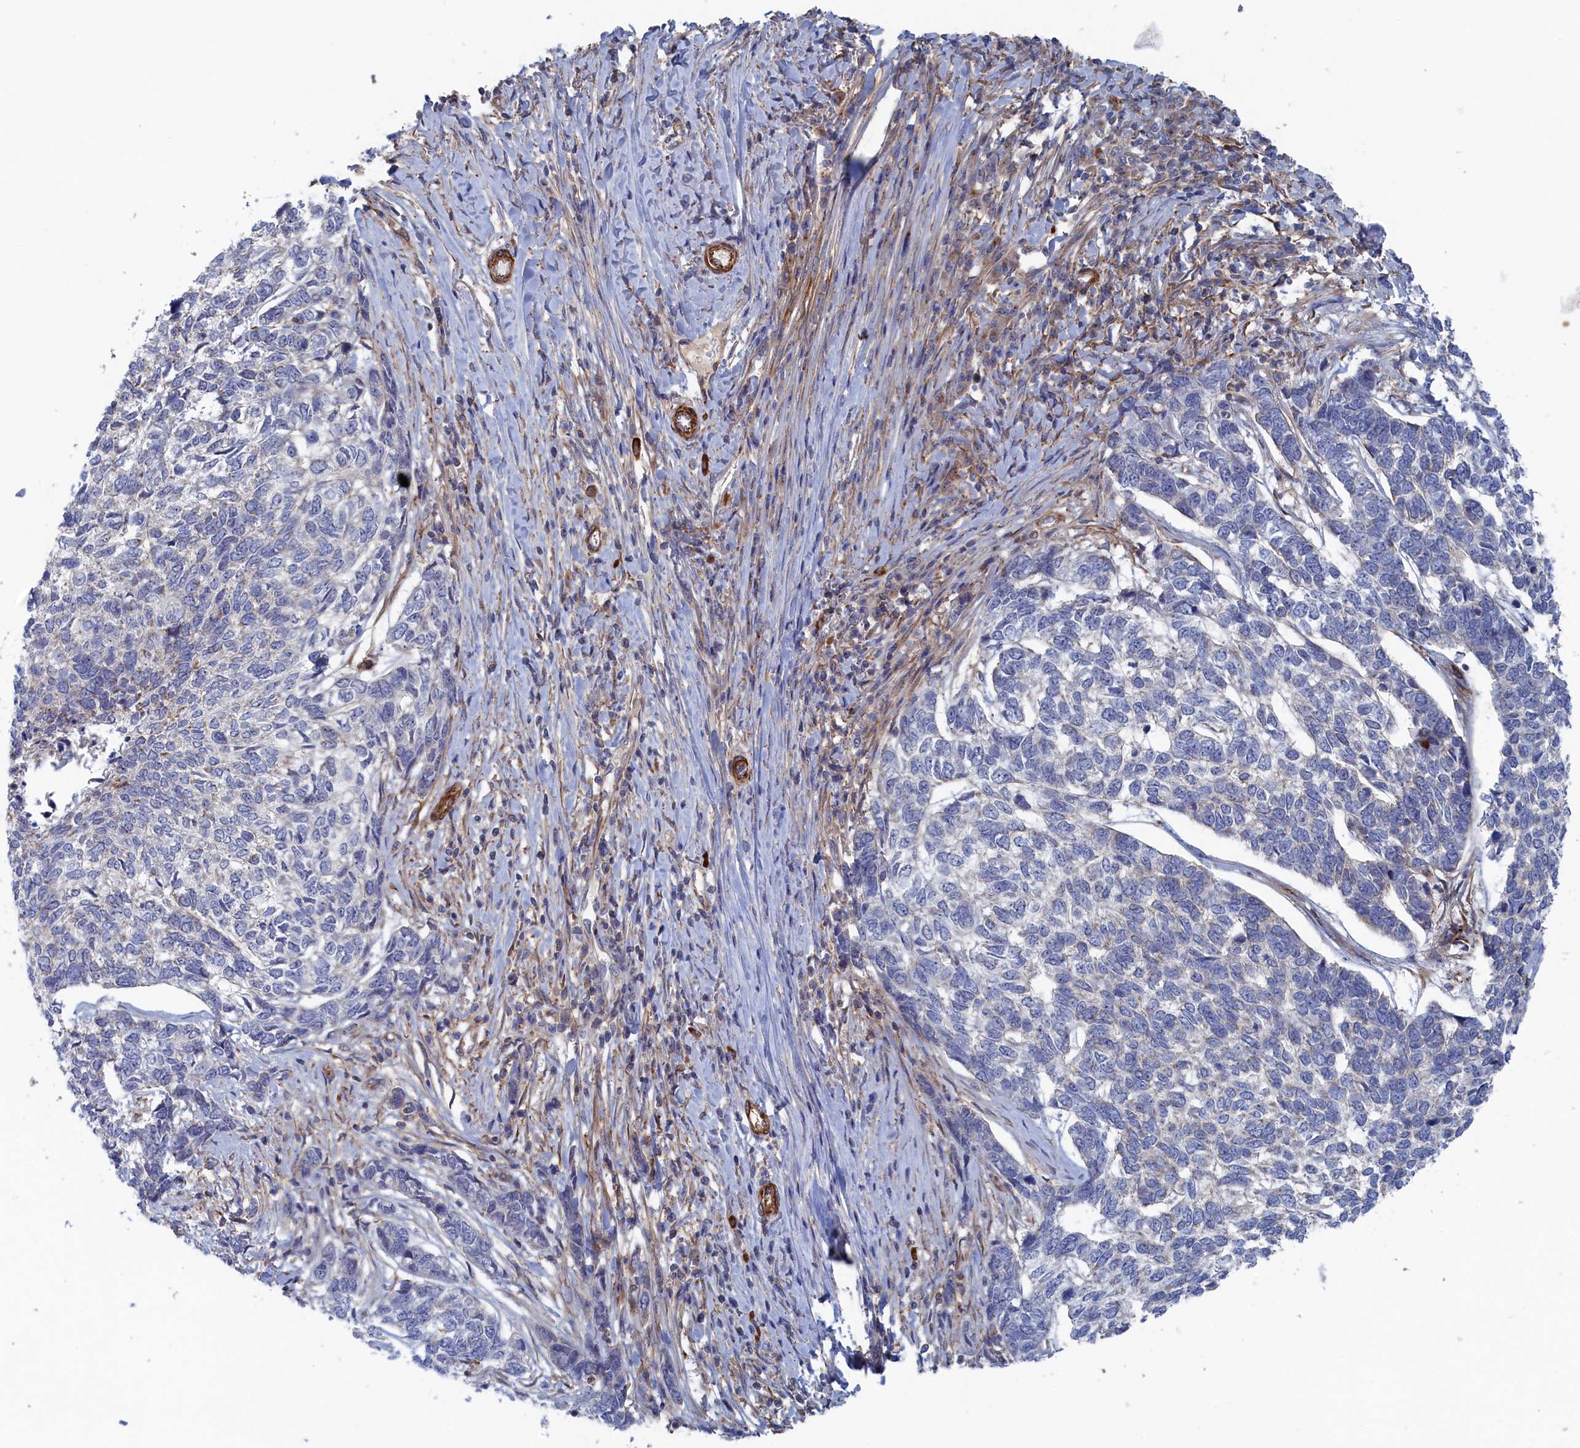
{"staining": {"intensity": "negative", "quantity": "none", "location": "none"}, "tissue": "skin cancer", "cell_type": "Tumor cells", "image_type": "cancer", "snomed": [{"axis": "morphology", "description": "Basal cell carcinoma"}, {"axis": "topography", "description": "Skin"}], "caption": "Tumor cells show no significant protein positivity in skin basal cell carcinoma.", "gene": "FILIP1L", "patient": {"sex": "female", "age": 65}}